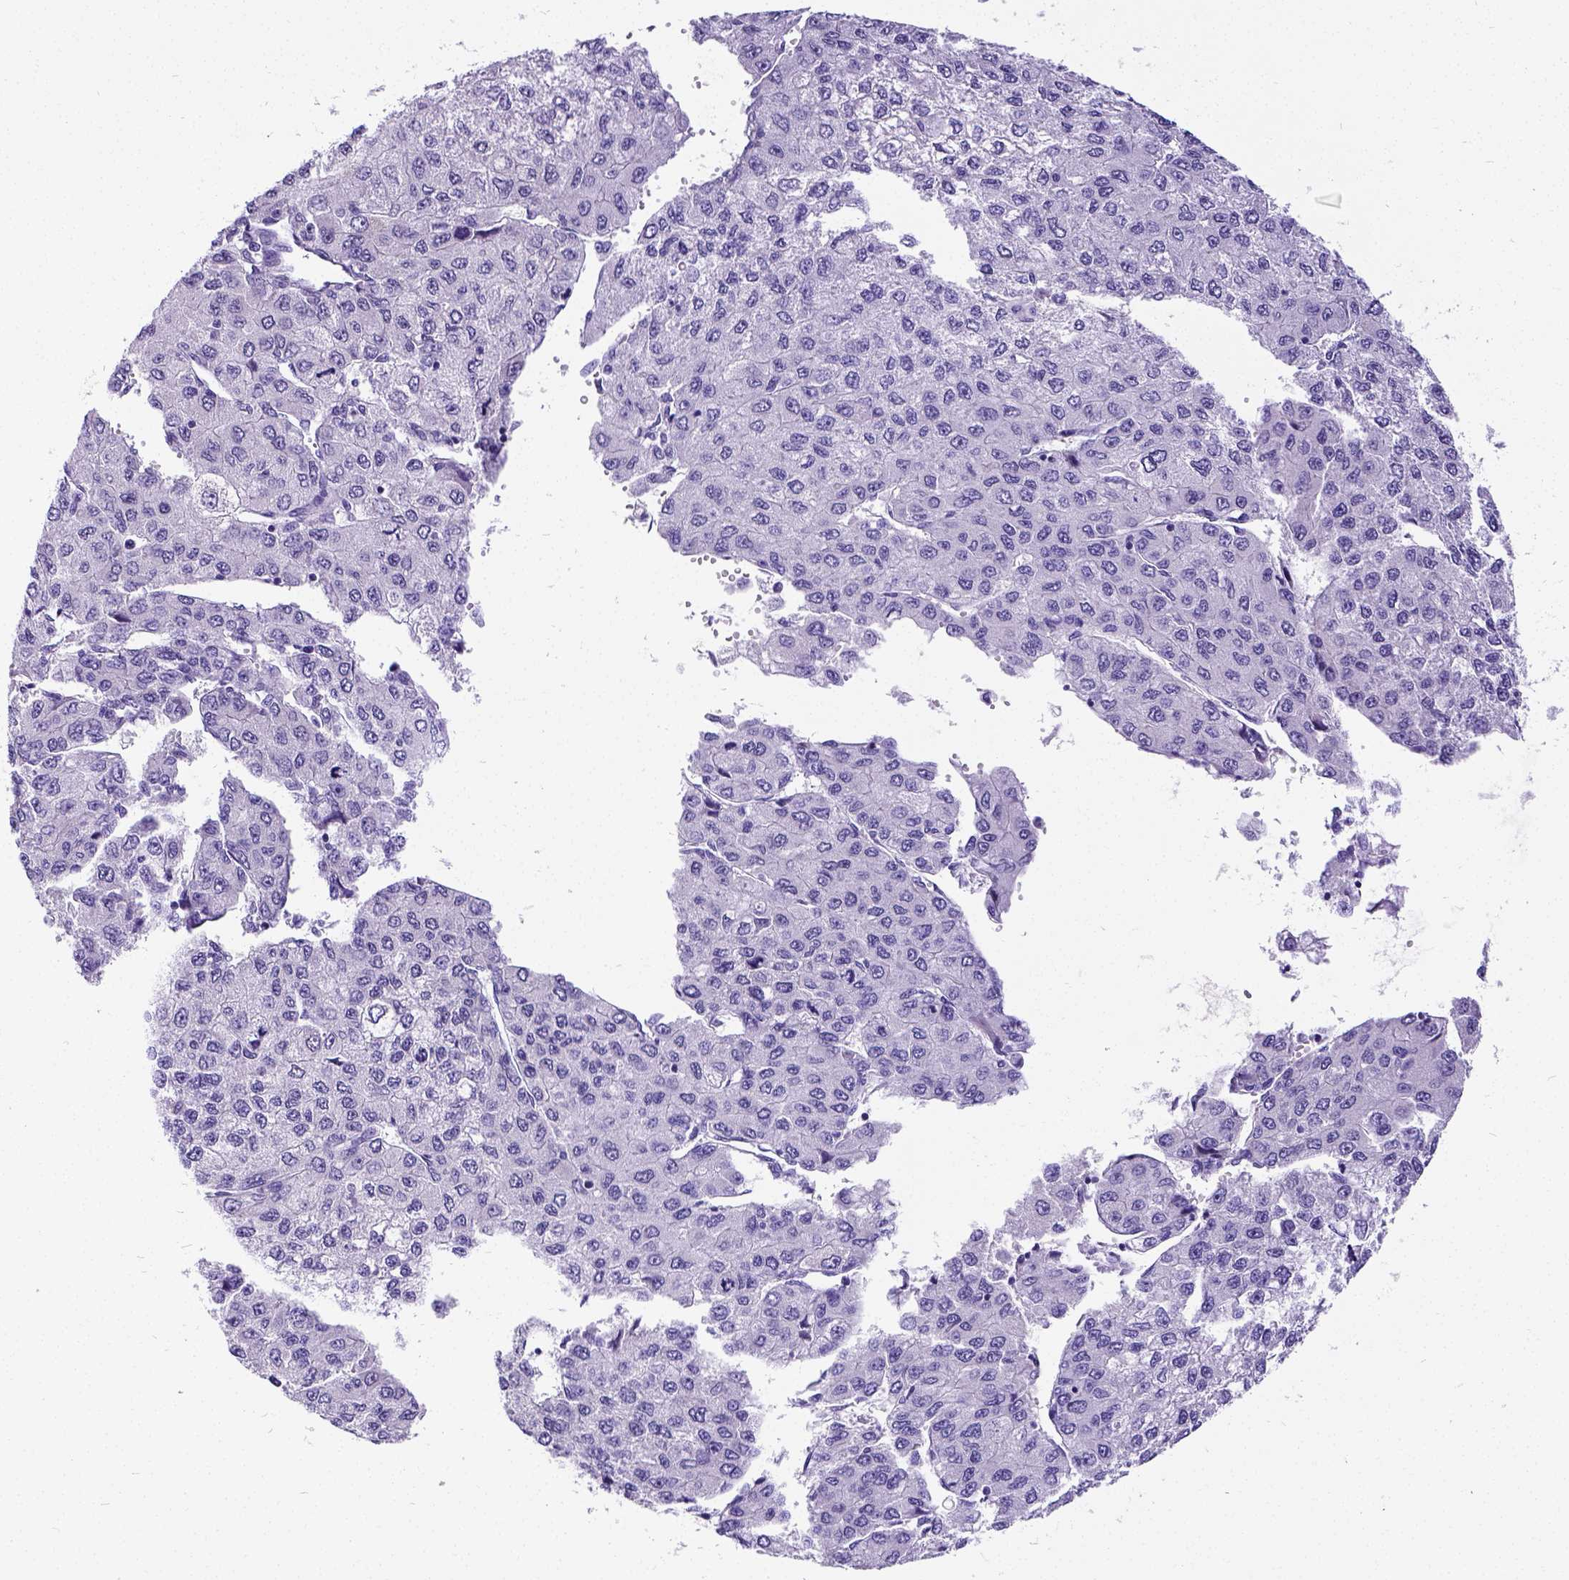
{"staining": {"intensity": "negative", "quantity": "none", "location": "none"}, "tissue": "liver cancer", "cell_type": "Tumor cells", "image_type": "cancer", "snomed": [{"axis": "morphology", "description": "Carcinoma, Hepatocellular, NOS"}, {"axis": "topography", "description": "Liver"}], "caption": "DAB immunohistochemical staining of human hepatocellular carcinoma (liver) reveals no significant expression in tumor cells.", "gene": "SATB2", "patient": {"sex": "female", "age": 66}}